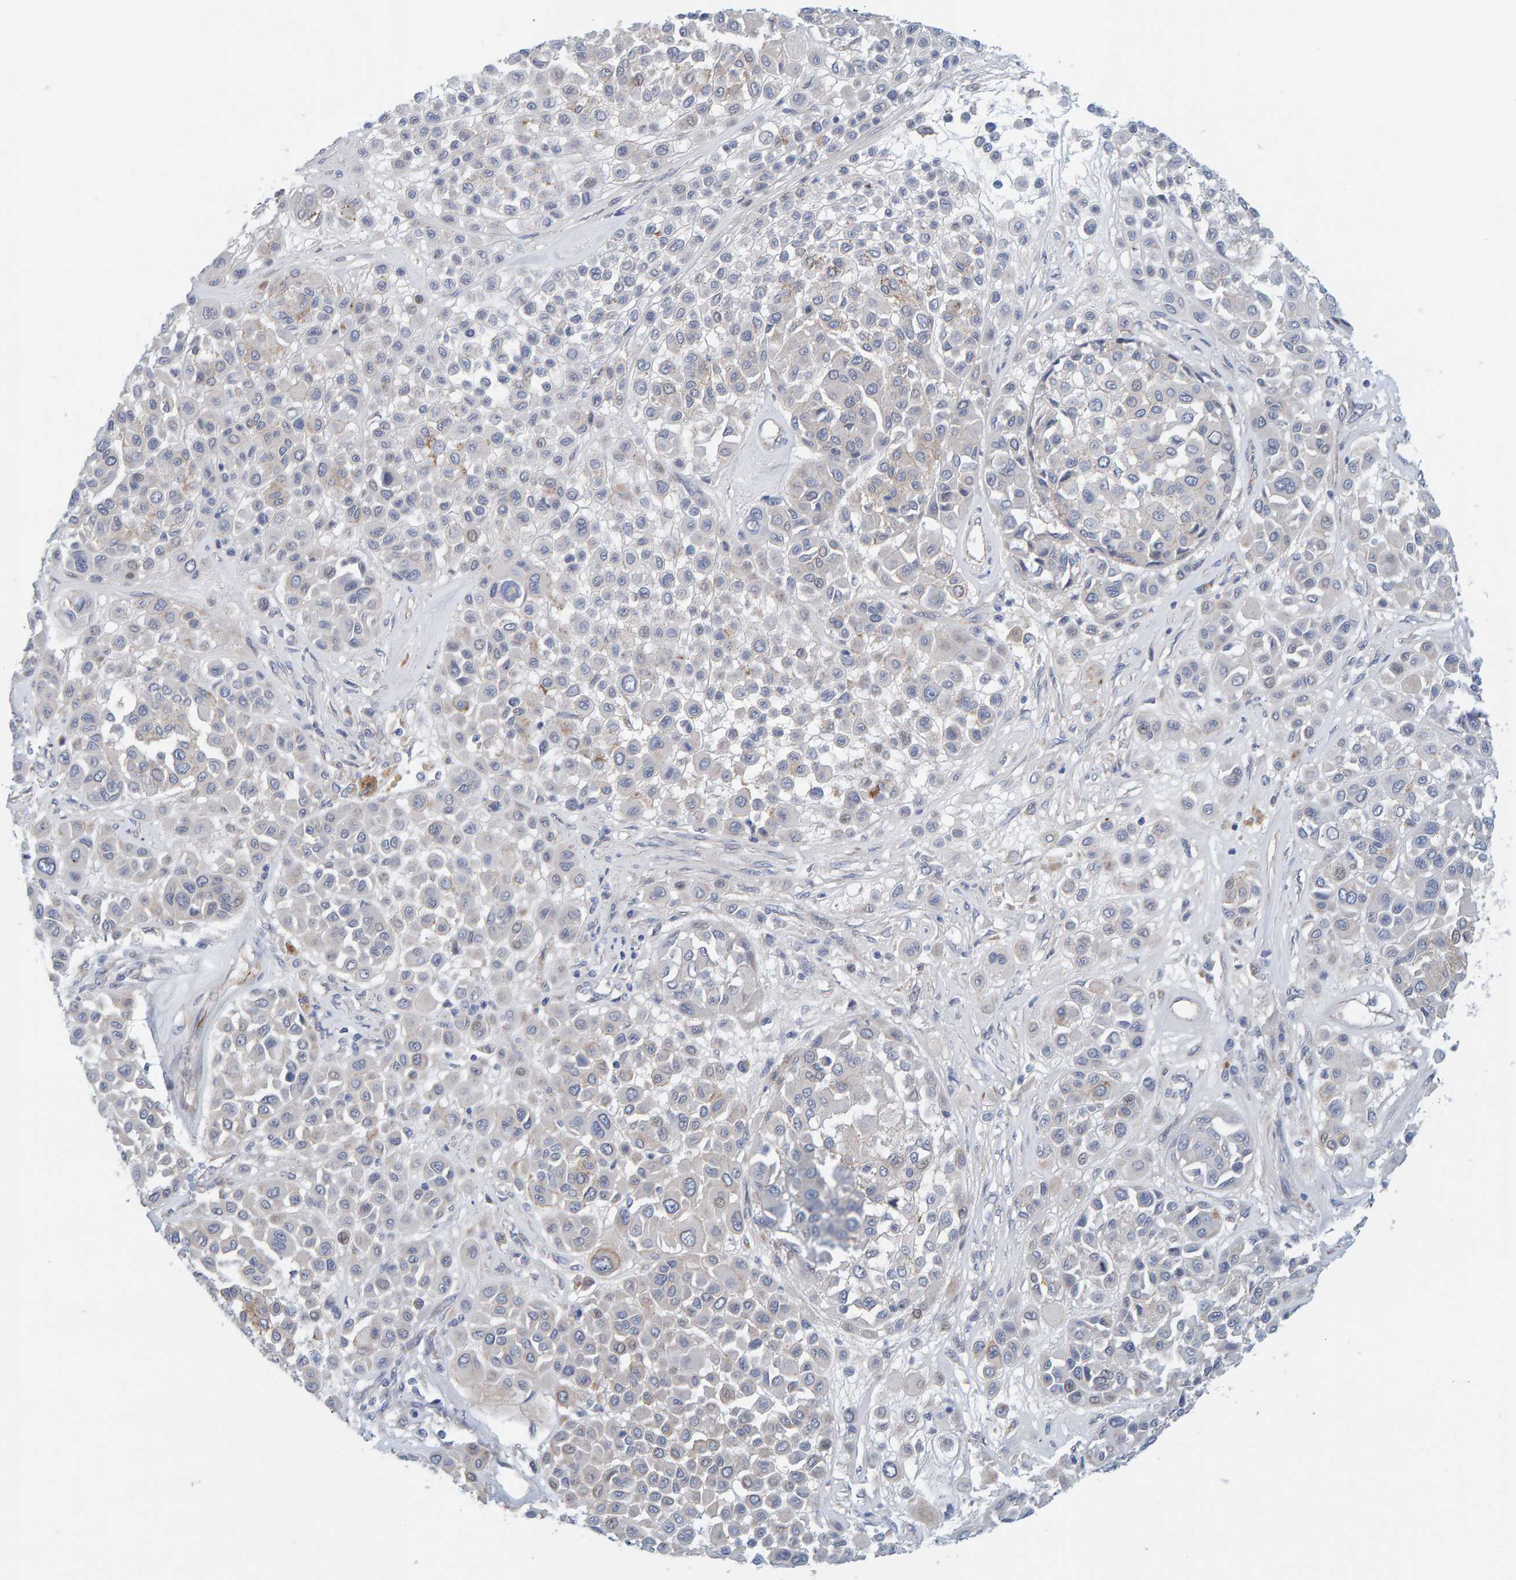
{"staining": {"intensity": "weak", "quantity": "<25%", "location": "cytoplasmic/membranous"}, "tissue": "melanoma", "cell_type": "Tumor cells", "image_type": "cancer", "snomed": [{"axis": "morphology", "description": "Malignant melanoma, Metastatic site"}, {"axis": "topography", "description": "Soft tissue"}], "caption": "An image of melanoma stained for a protein exhibits no brown staining in tumor cells.", "gene": "KRBA2", "patient": {"sex": "male", "age": 41}}